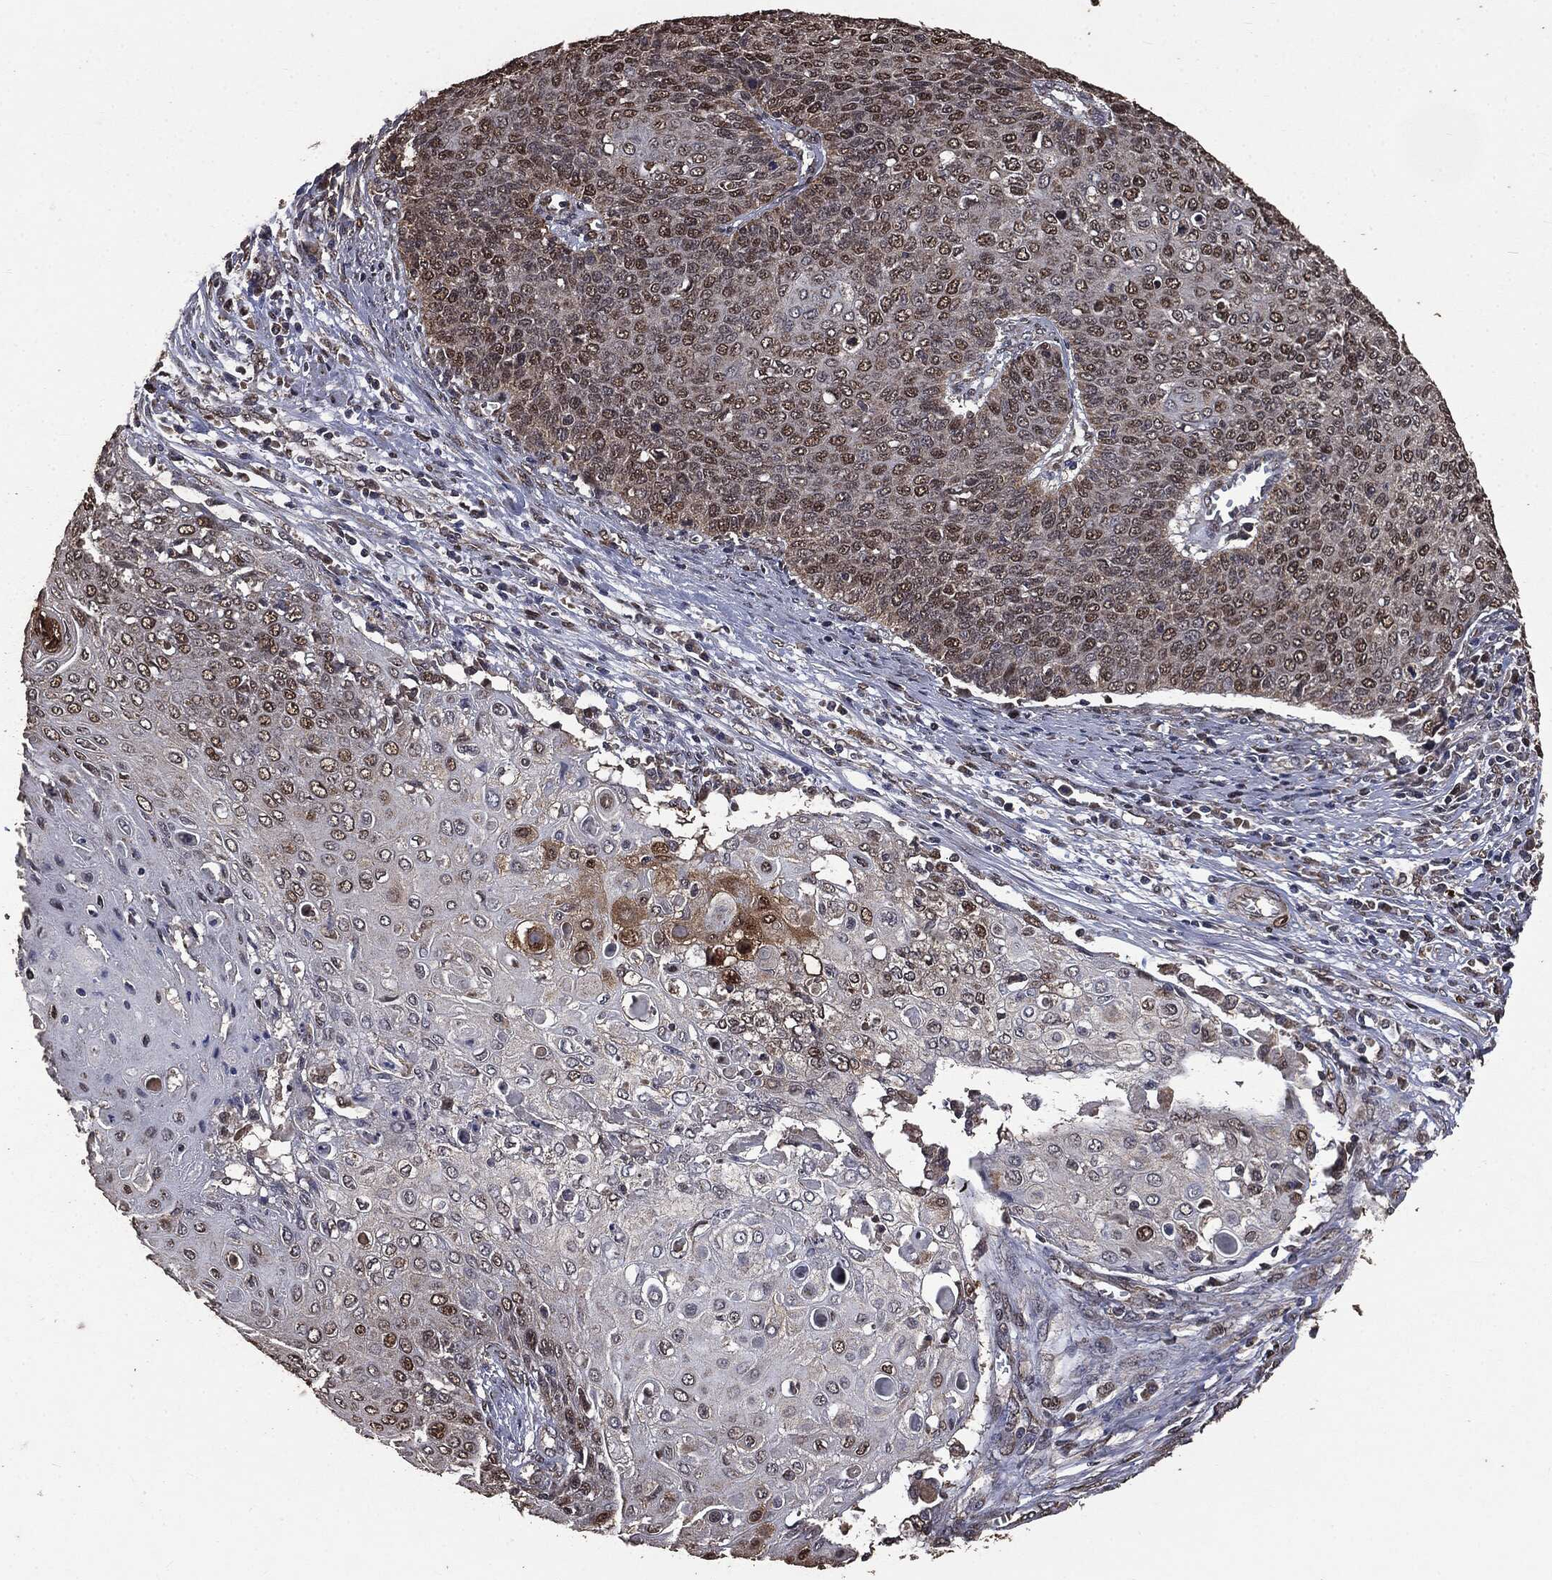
{"staining": {"intensity": "moderate", "quantity": "25%-75%", "location": "nuclear"}, "tissue": "cervical cancer", "cell_type": "Tumor cells", "image_type": "cancer", "snomed": [{"axis": "morphology", "description": "Squamous cell carcinoma, NOS"}, {"axis": "topography", "description": "Cervix"}], "caption": "The image exhibits staining of cervical cancer, revealing moderate nuclear protein expression (brown color) within tumor cells.", "gene": "PPP6R2", "patient": {"sex": "female", "age": 39}}